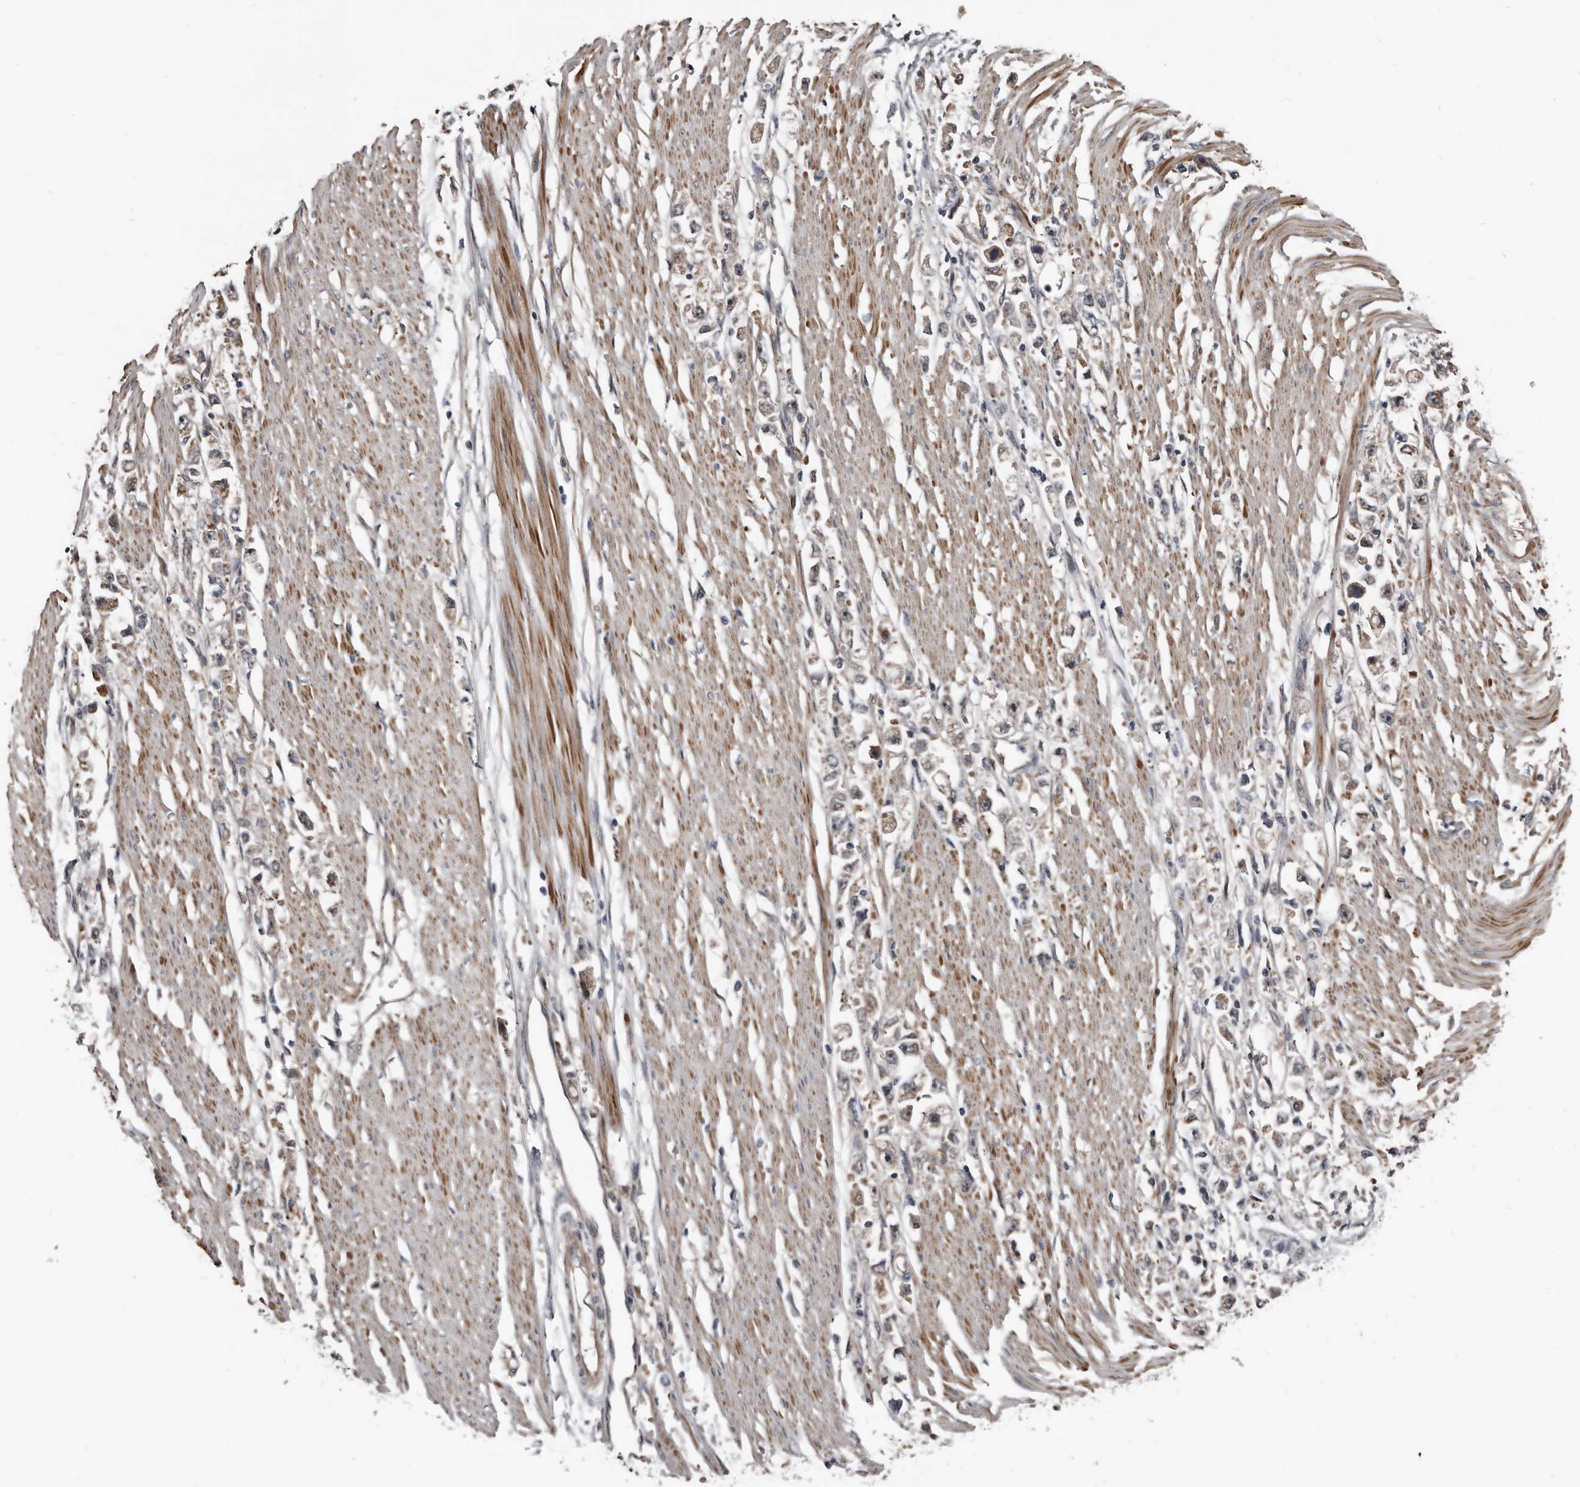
{"staining": {"intensity": "weak", "quantity": "25%-75%", "location": "cytoplasmic/membranous"}, "tissue": "stomach cancer", "cell_type": "Tumor cells", "image_type": "cancer", "snomed": [{"axis": "morphology", "description": "Adenocarcinoma, NOS"}, {"axis": "topography", "description": "Stomach"}], "caption": "Immunohistochemistry (IHC) image of neoplastic tissue: stomach cancer stained using immunohistochemistry (IHC) demonstrates low levels of weak protein expression localized specifically in the cytoplasmic/membranous of tumor cells, appearing as a cytoplasmic/membranous brown color.", "gene": "DHPS", "patient": {"sex": "female", "age": 59}}